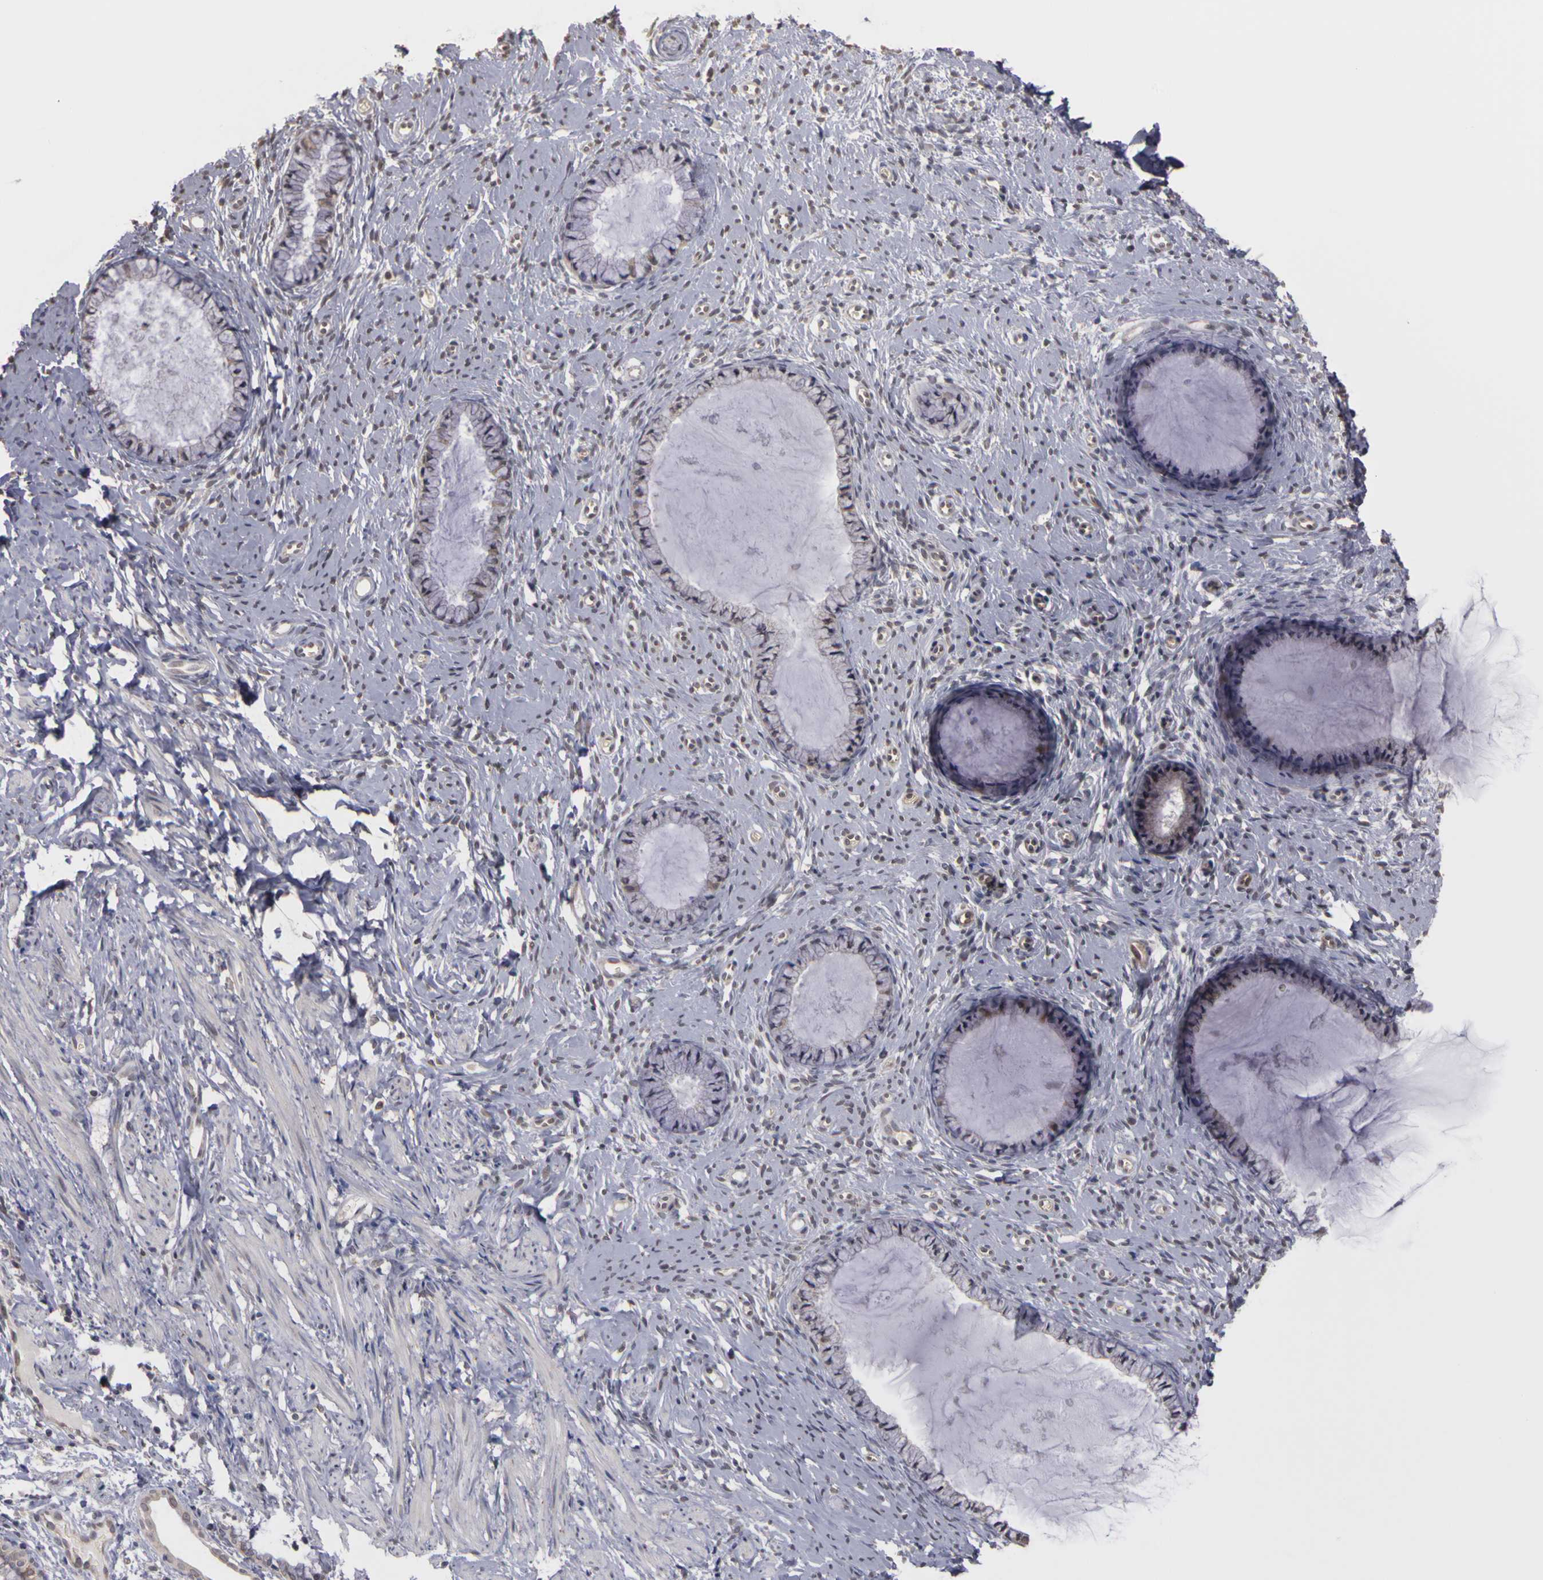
{"staining": {"intensity": "negative", "quantity": "none", "location": "none"}, "tissue": "cervix", "cell_type": "Glandular cells", "image_type": "normal", "snomed": [{"axis": "morphology", "description": "Normal tissue, NOS"}, {"axis": "topography", "description": "Cervix"}], "caption": "Normal cervix was stained to show a protein in brown. There is no significant expression in glandular cells.", "gene": "FRMD7", "patient": {"sex": "female", "age": 70}}